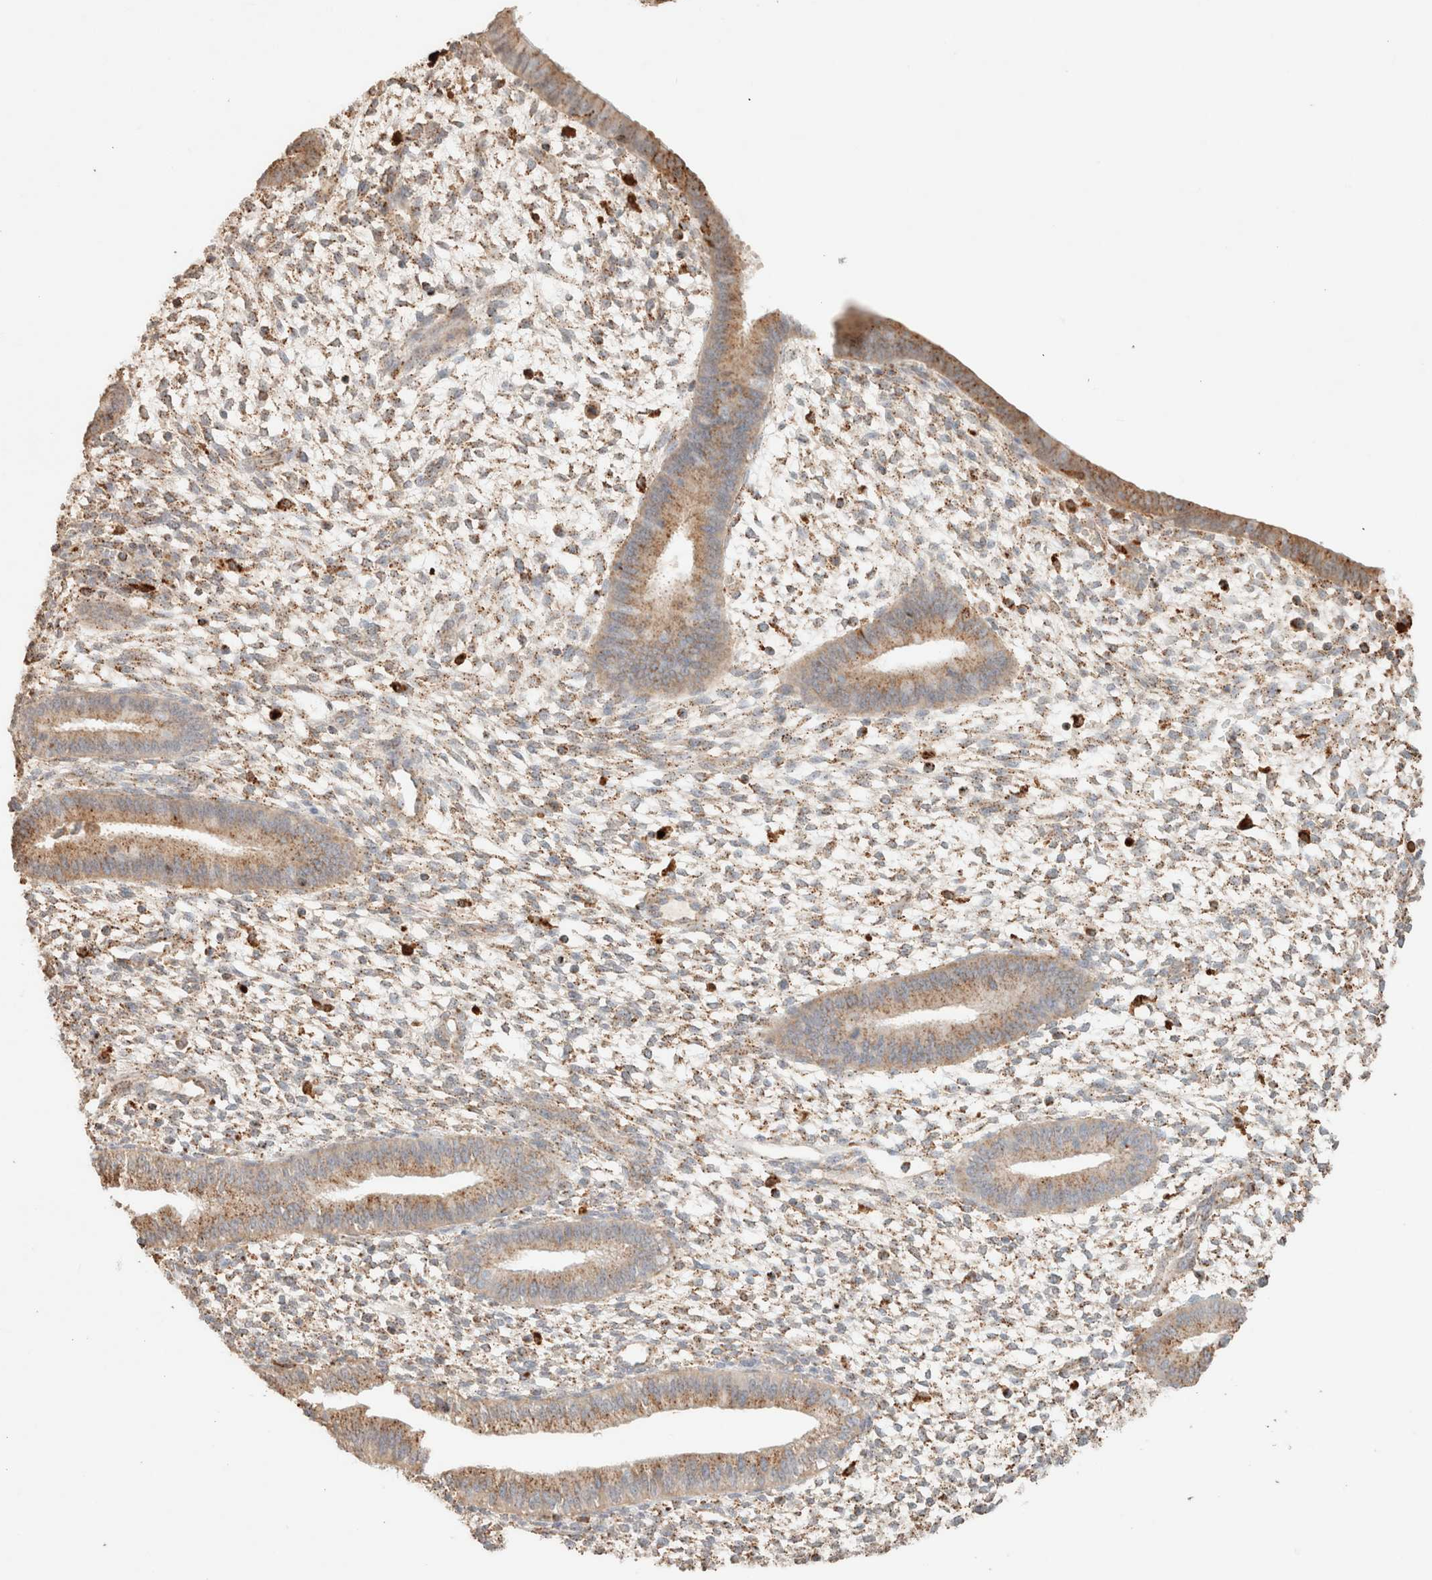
{"staining": {"intensity": "moderate", "quantity": "25%-75%", "location": "cytoplasmic/membranous"}, "tissue": "endometrium", "cell_type": "Cells in endometrial stroma", "image_type": "normal", "snomed": [{"axis": "morphology", "description": "Normal tissue, NOS"}, {"axis": "topography", "description": "Endometrium"}], "caption": "IHC staining of unremarkable endometrium, which displays medium levels of moderate cytoplasmic/membranous staining in about 25%-75% of cells in endometrial stroma indicating moderate cytoplasmic/membranous protein expression. The staining was performed using DAB (brown) for protein detection and nuclei were counterstained in hematoxylin (blue).", "gene": "CTSC", "patient": {"sex": "female", "age": 46}}